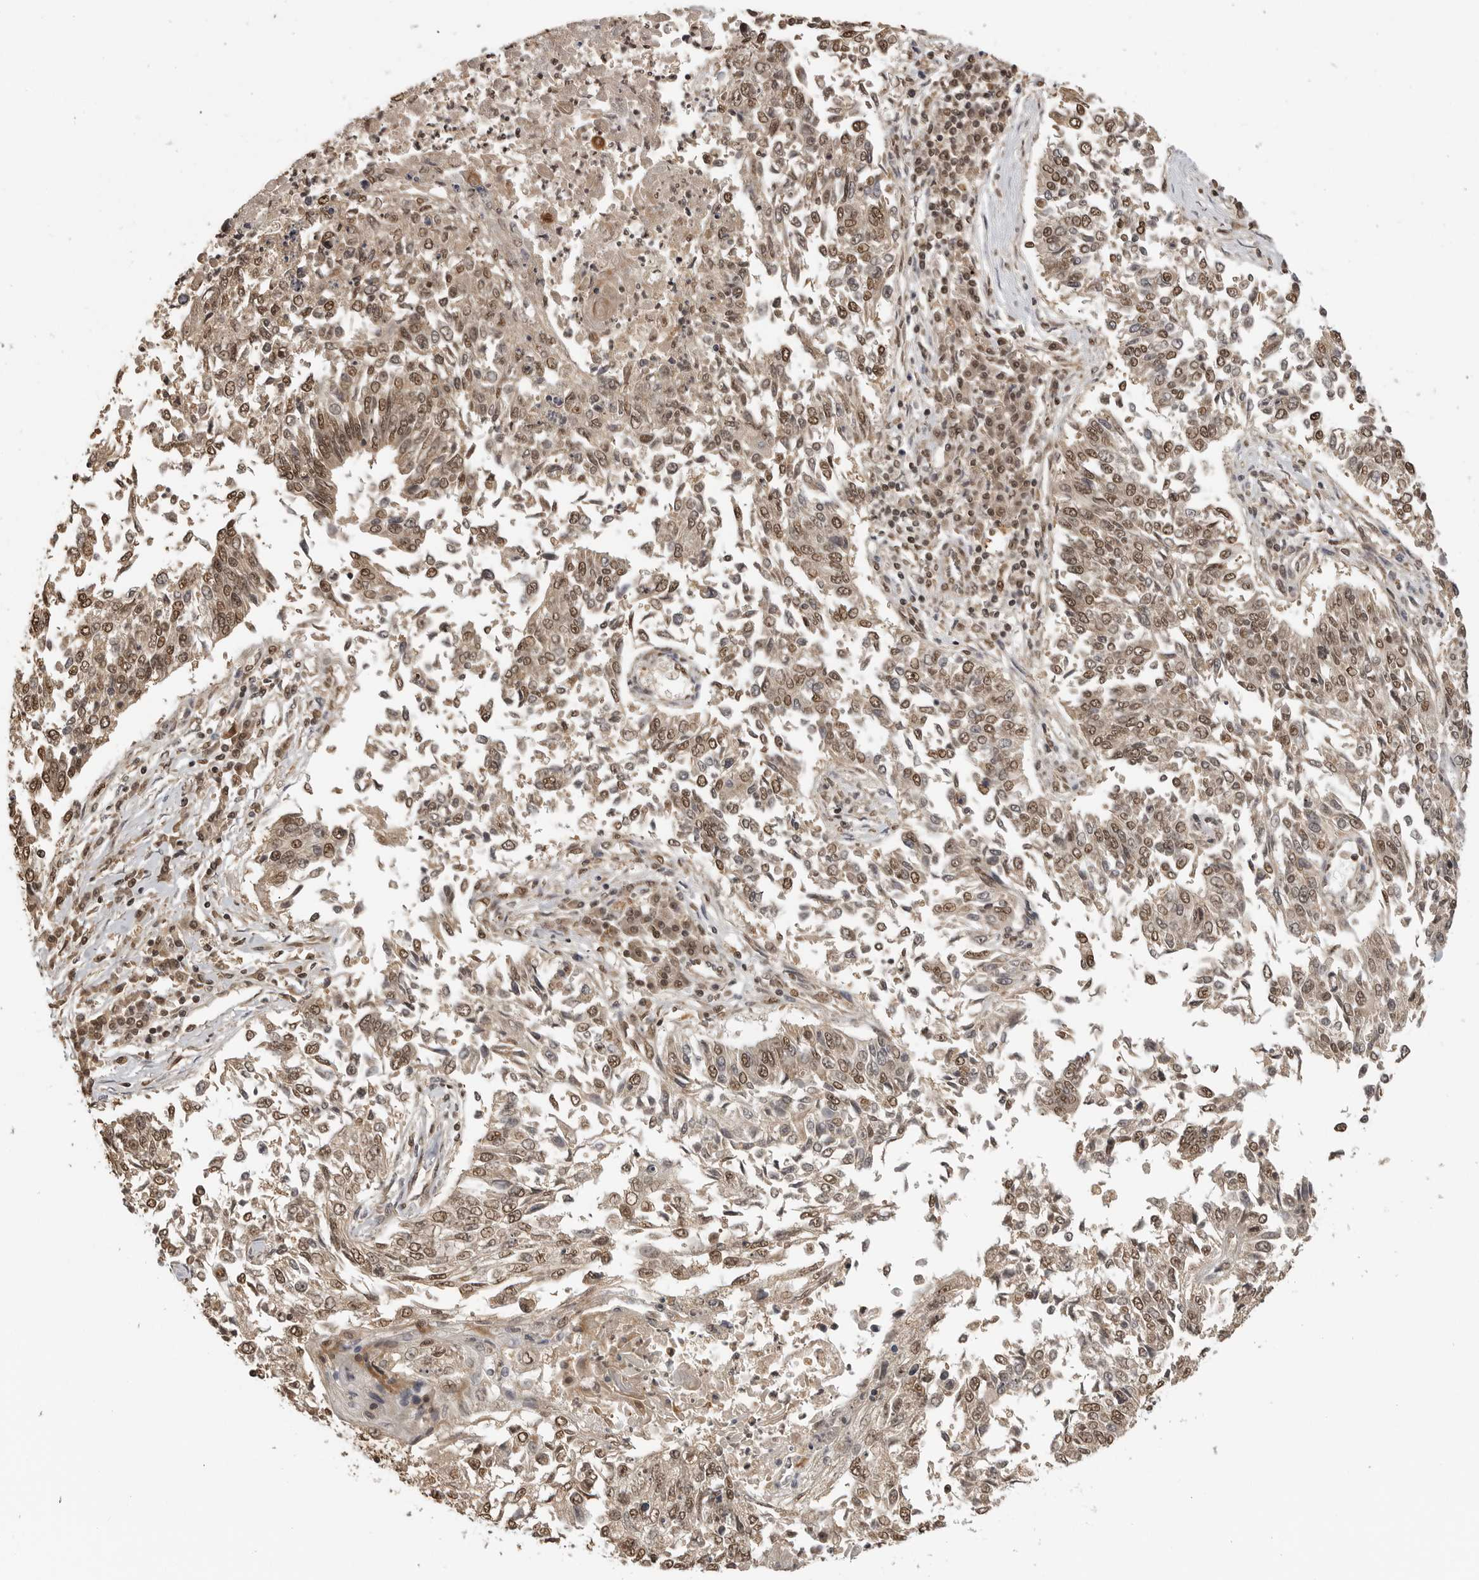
{"staining": {"intensity": "moderate", "quantity": ">75%", "location": "nuclear"}, "tissue": "lung cancer", "cell_type": "Tumor cells", "image_type": "cancer", "snomed": [{"axis": "morphology", "description": "Normal tissue, NOS"}, {"axis": "morphology", "description": "Squamous cell carcinoma, NOS"}, {"axis": "topography", "description": "Cartilage tissue"}, {"axis": "topography", "description": "Bronchus"}, {"axis": "topography", "description": "Lung"}, {"axis": "topography", "description": "Peripheral nerve tissue"}], "caption": "IHC of lung cancer demonstrates medium levels of moderate nuclear staining in about >75% of tumor cells.", "gene": "CLOCK", "patient": {"sex": "female", "age": 49}}